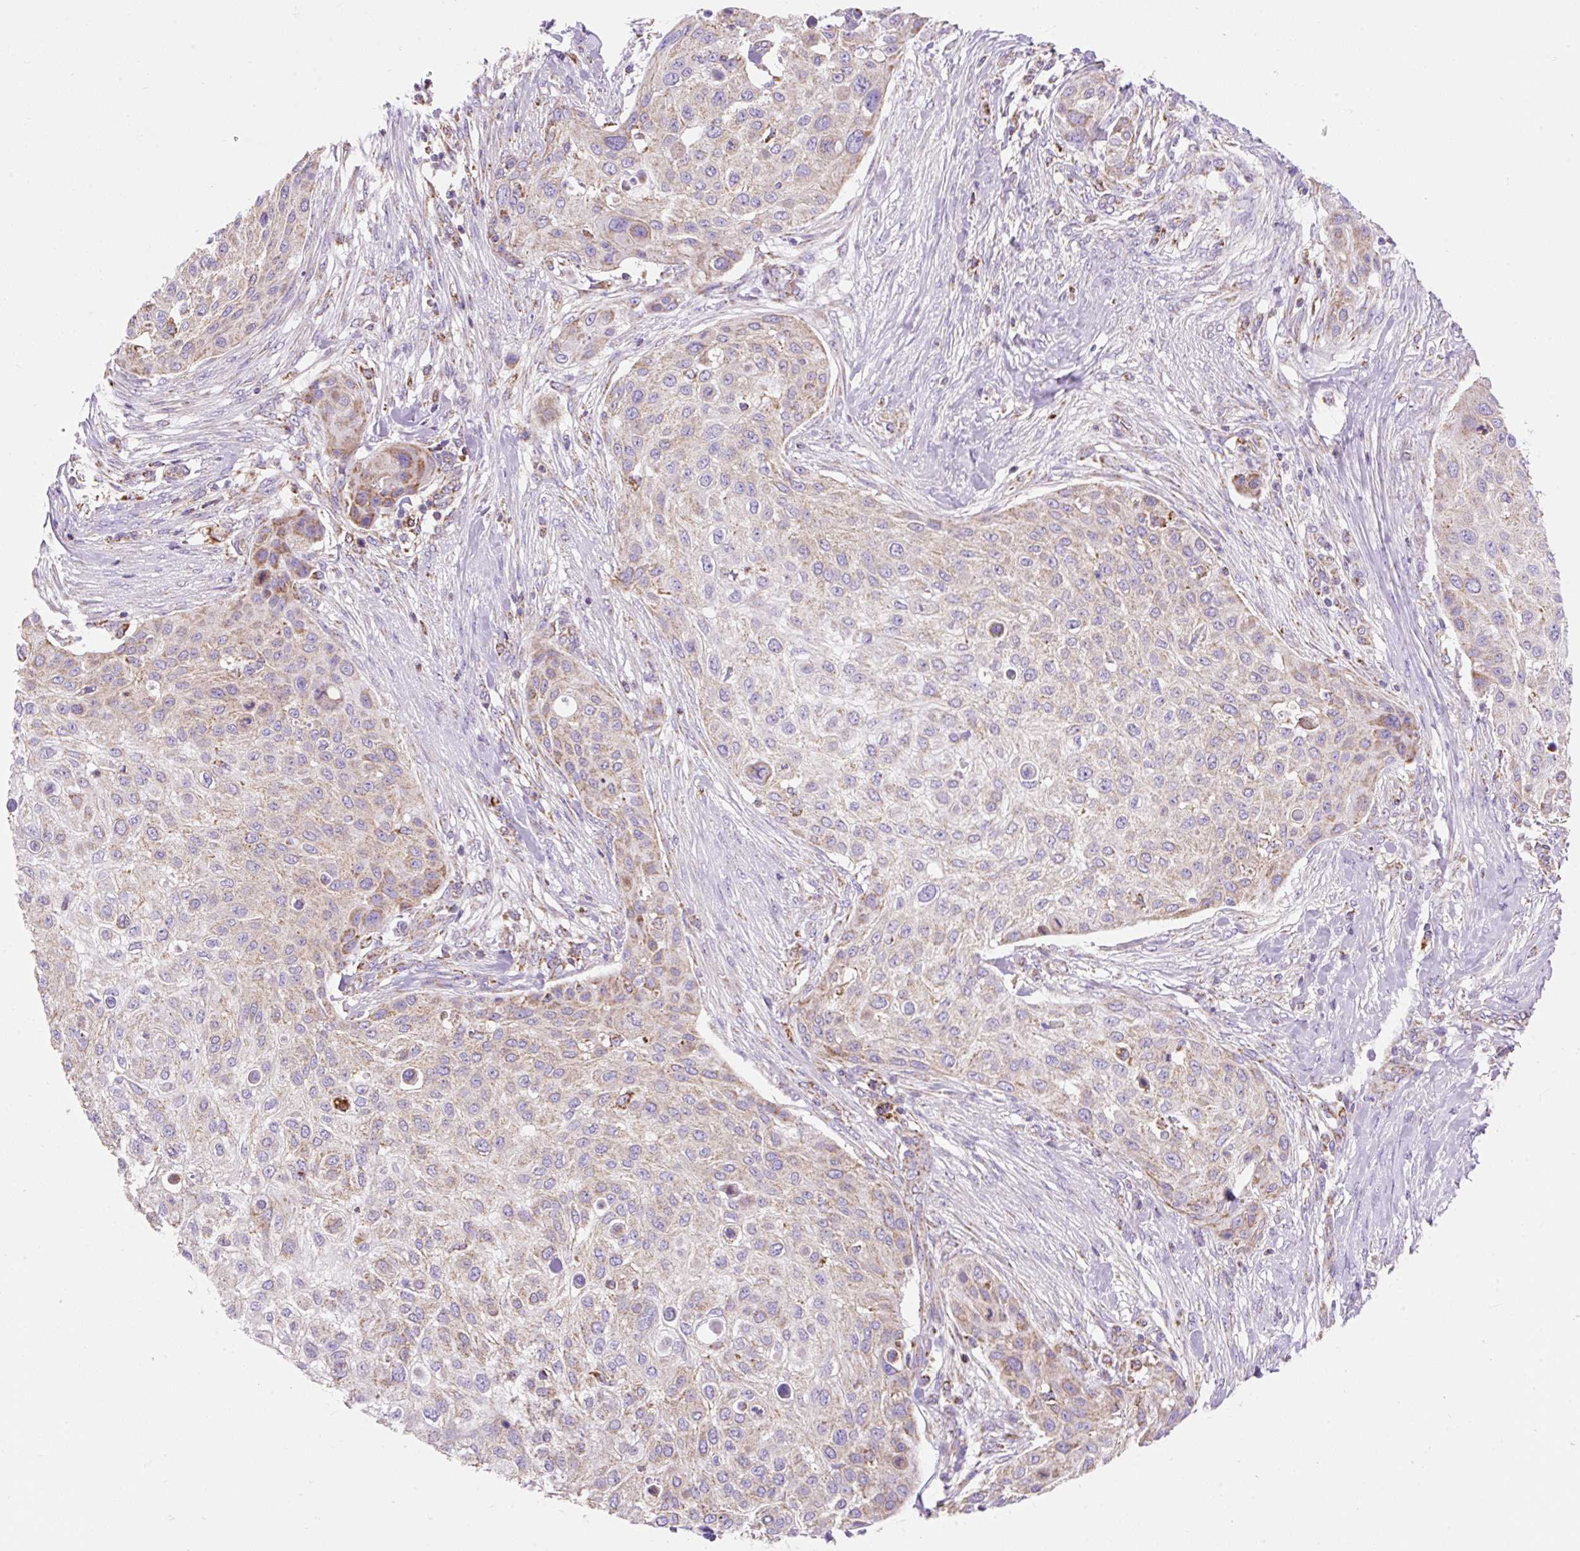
{"staining": {"intensity": "weak", "quantity": ">75%", "location": "cytoplasmic/membranous"}, "tissue": "skin cancer", "cell_type": "Tumor cells", "image_type": "cancer", "snomed": [{"axis": "morphology", "description": "Squamous cell carcinoma, NOS"}, {"axis": "topography", "description": "Skin"}], "caption": "Protein expression by immunohistochemistry displays weak cytoplasmic/membranous positivity in about >75% of tumor cells in skin squamous cell carcinoma.", "gene": "DAAM2", "patient": {"sex": "female", "age": 87}}